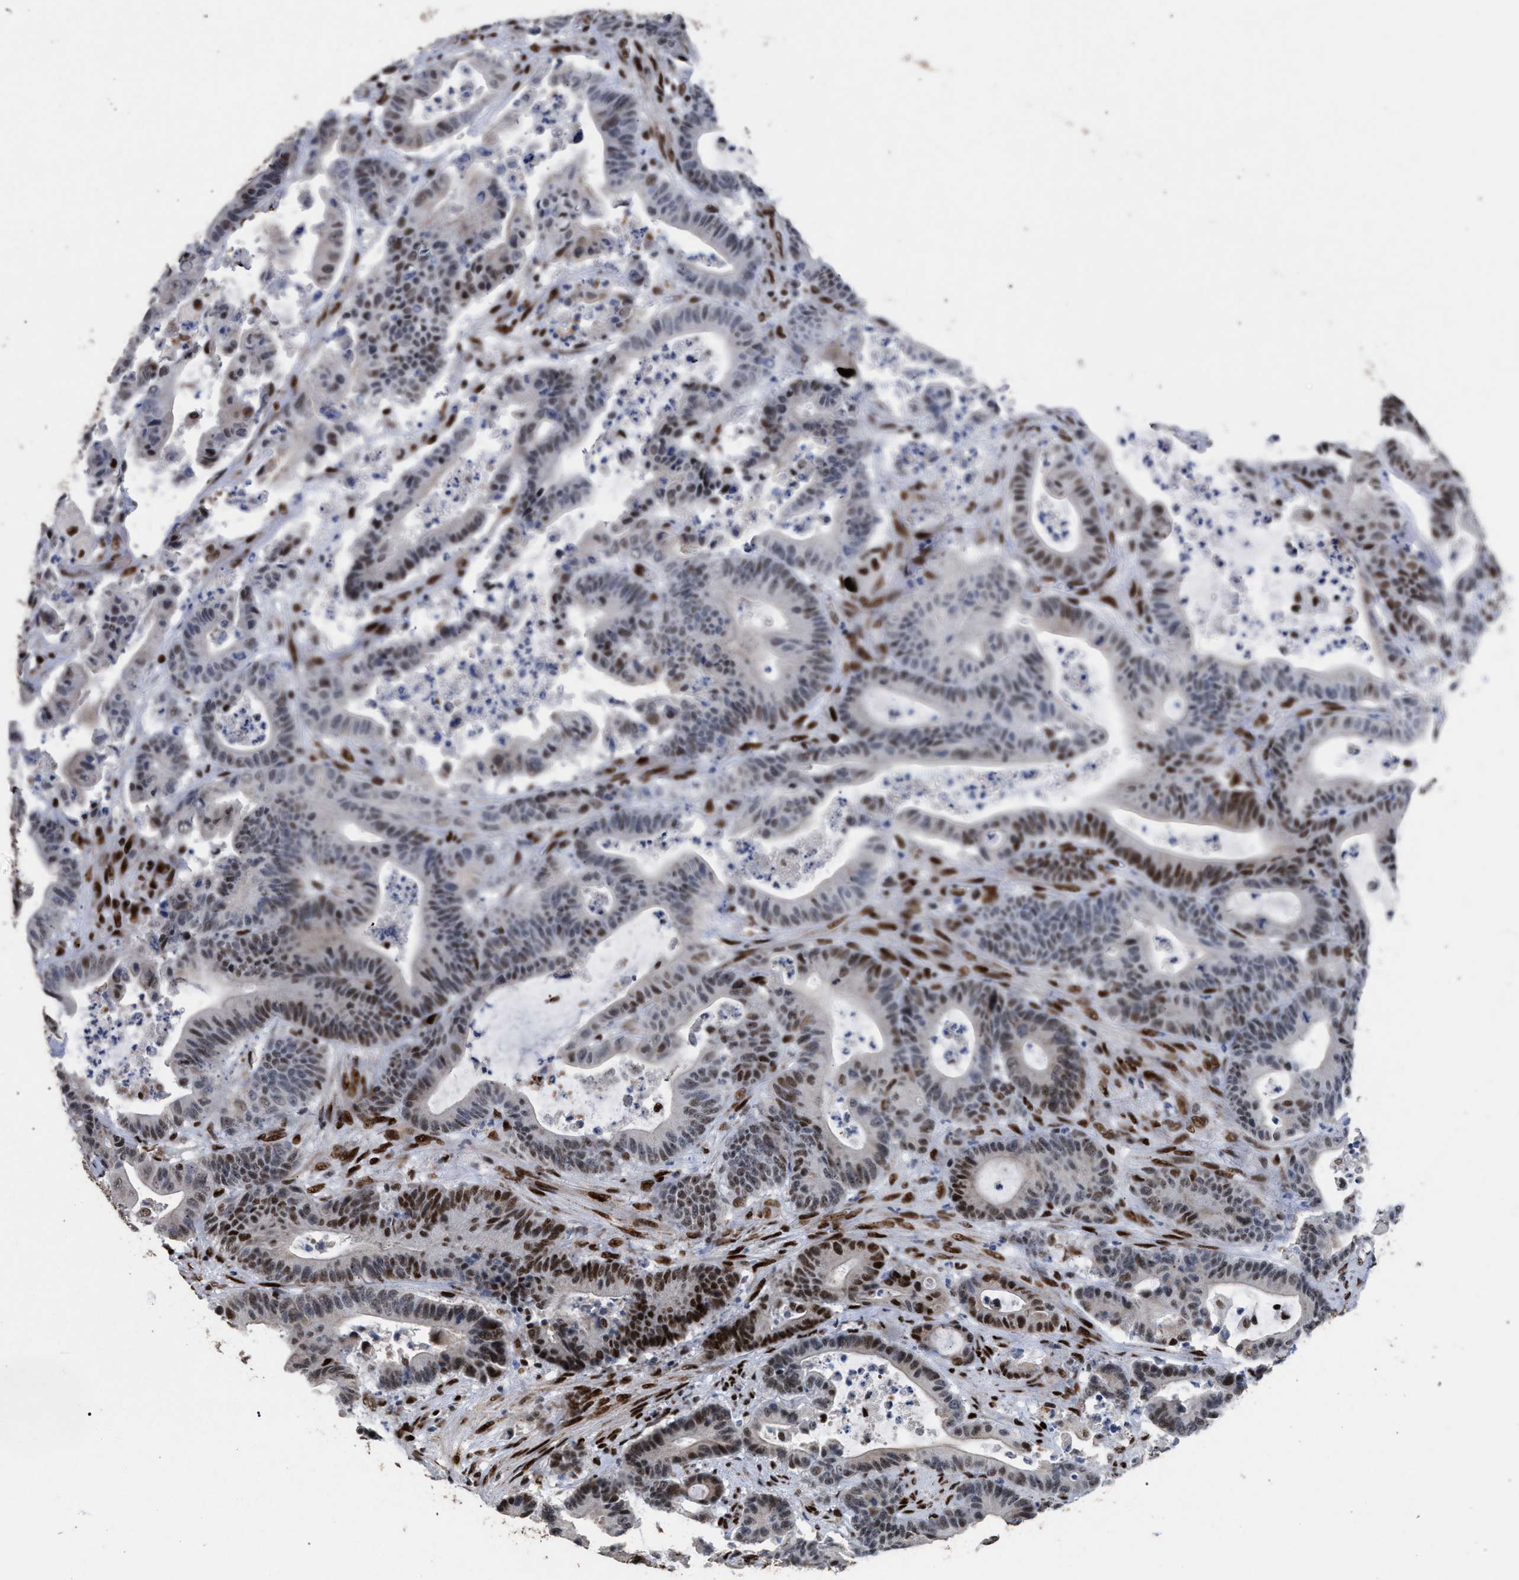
{"staining": {"intensity": "strong", "quantity": "25%-75%", "location": "nuclear"}, "tissue": "colorectal cancer", "cell_type": "Tumor cells", "image_type": "cancer", "snomed": [{"axis": "morphology", "description": "Adenocarcinoma, NOS"}, {"axis": "topography", "description": "Colon"}], "caption": "This is a micrograph of IHC staining of colorectal cancer (adenocarcinoma), which shows strong staining in the nuclear of tumor cells.", "gene": "TP53BP1", "patient": {"sex": "female", "age": 84}}